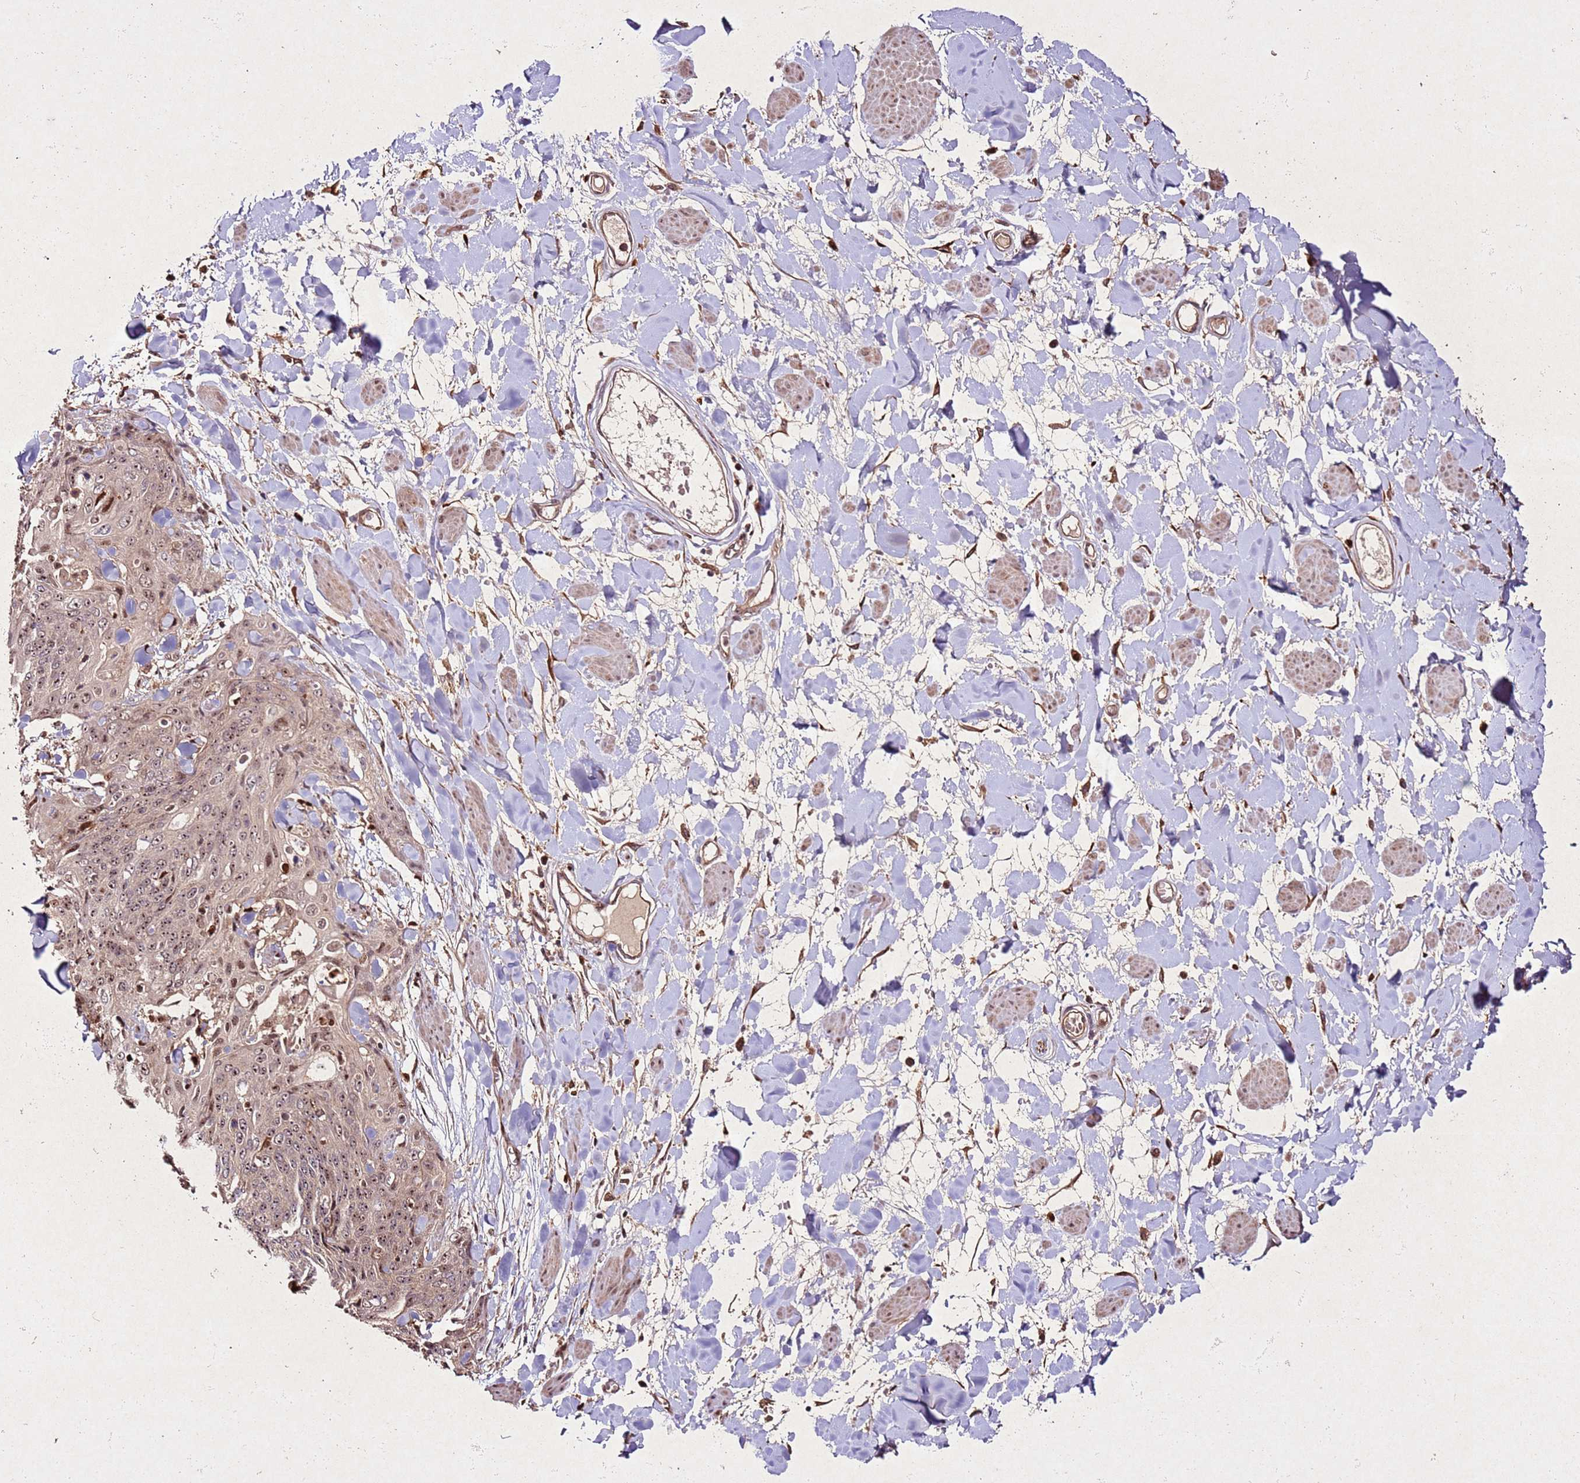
{"staining": {"intensity": "moderate", "quantity": ">75%", "location": "nuclear"}, "tissue": "skin cancer", "cell_type": "Tumor cells", "image_type": "cancer", "snomed": [{"axis": "morphology", "description": "Squamous cell carcinoma, NOS"}, {"axis": "topography", "description": "Skin"}, {"axis": "topography", "description": "Vulva"}], "caption": "Skin squamous cell carcinoma stained with DAB (3,3'-diaminobenzidine) IHC shows medium levels of moderate nuclear expression in about >75% of tumor cells.", "gene": "PTMA", "patient": {"sex": "female", "age": 85}}